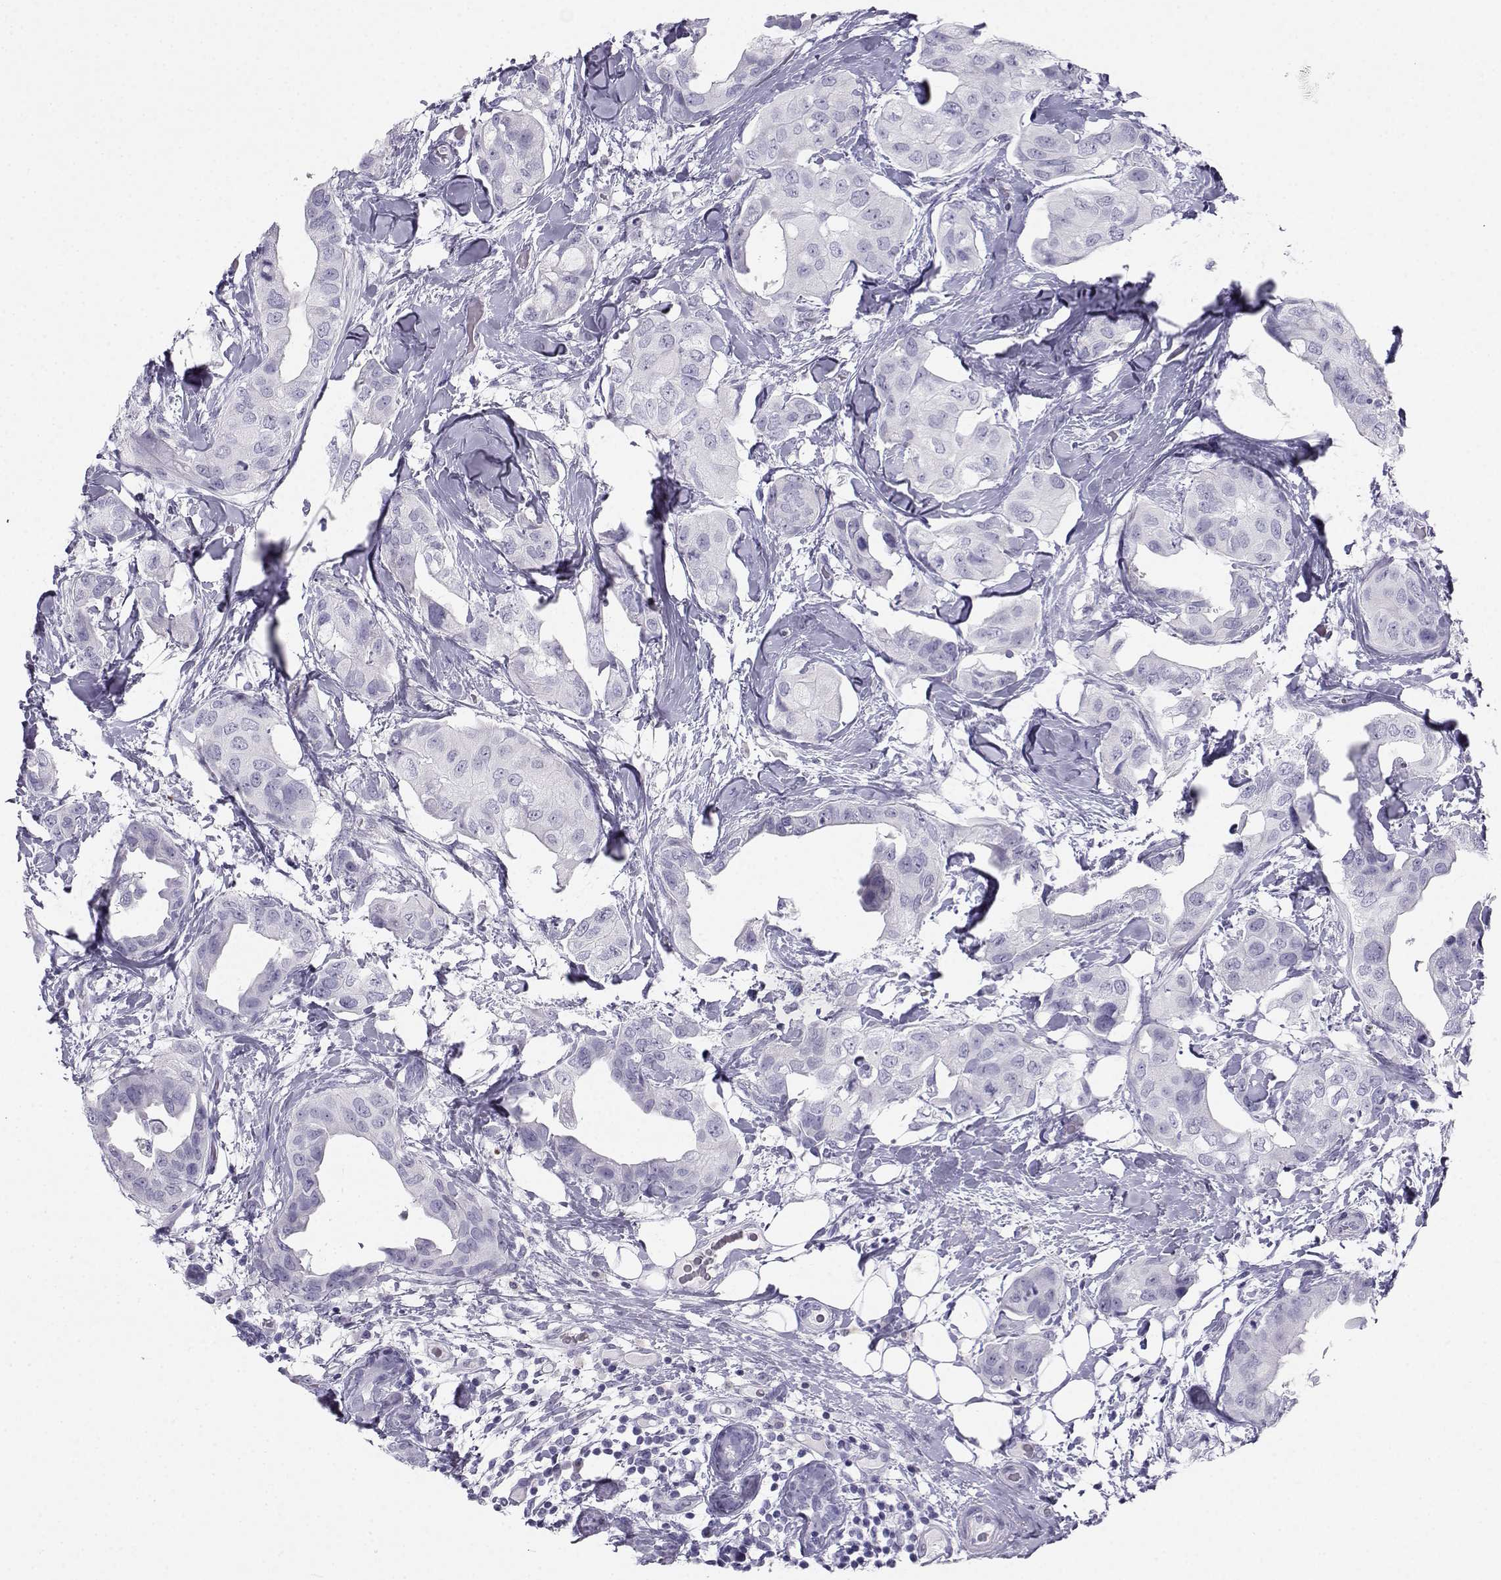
{"staining": {"intensity": "negative", "quantity": "none", "location": "none"}, "tissue": "breast cancer", "cell_type": "Tumor cells", "image_type": "cancer", "snomed": [{"axis": "morphology", "description": "Normal tissue, NOS"}, {"axis": "morphology", "description": "Duct carcinoma"}, {"axis": "topography", "description": "Breast"}], "caption": "Breast cancer was stained to show a protein in brown. There is no significant positivity in tumor cells.", "gene": "SST", "patient": {"sex": "female", "age": 40}}